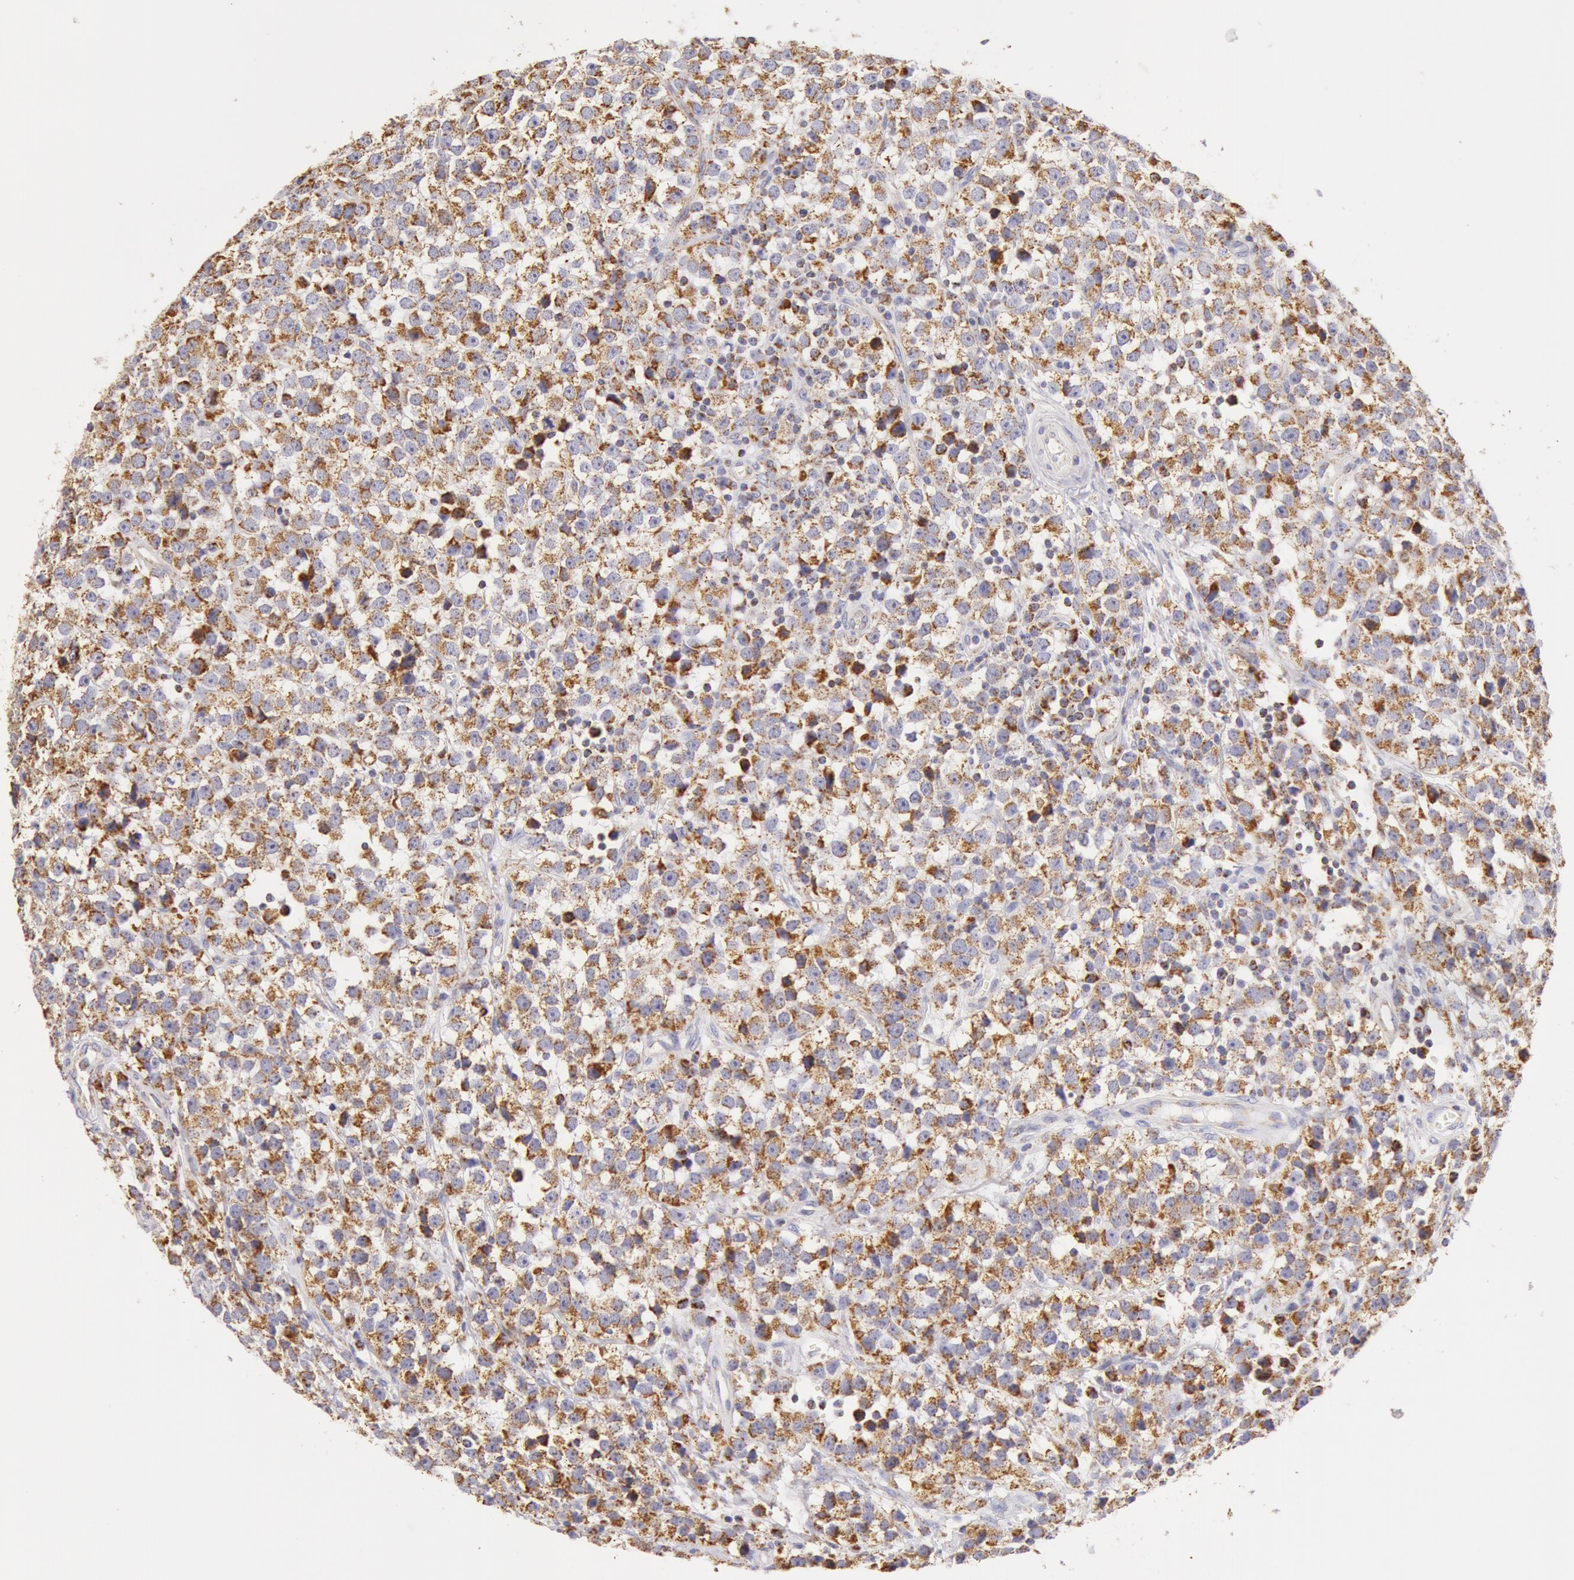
{"staining": {"intensity": "moderate", "quantity": ">75%", "location": "cytoplasmic/membranous"}, "tissue": "testis cancer", "cell_type": "Tumor cells", "image_type": "cancer", "snomed": [{"axis": "morphology", "description": "Seminoma, NOS"}, {"axis": "topography", "description": "Testis"}], "caption": "Immunohistochemistry (IHC) micrograph of seminoma (testis) stained for a protein (brown), which shows medium levels of moderate cytoplasmic/membranous expression in approximately >75% of tumor cells.", "gene": "ATP5F1B", "patient": {"sex": "male", "age": 25}}